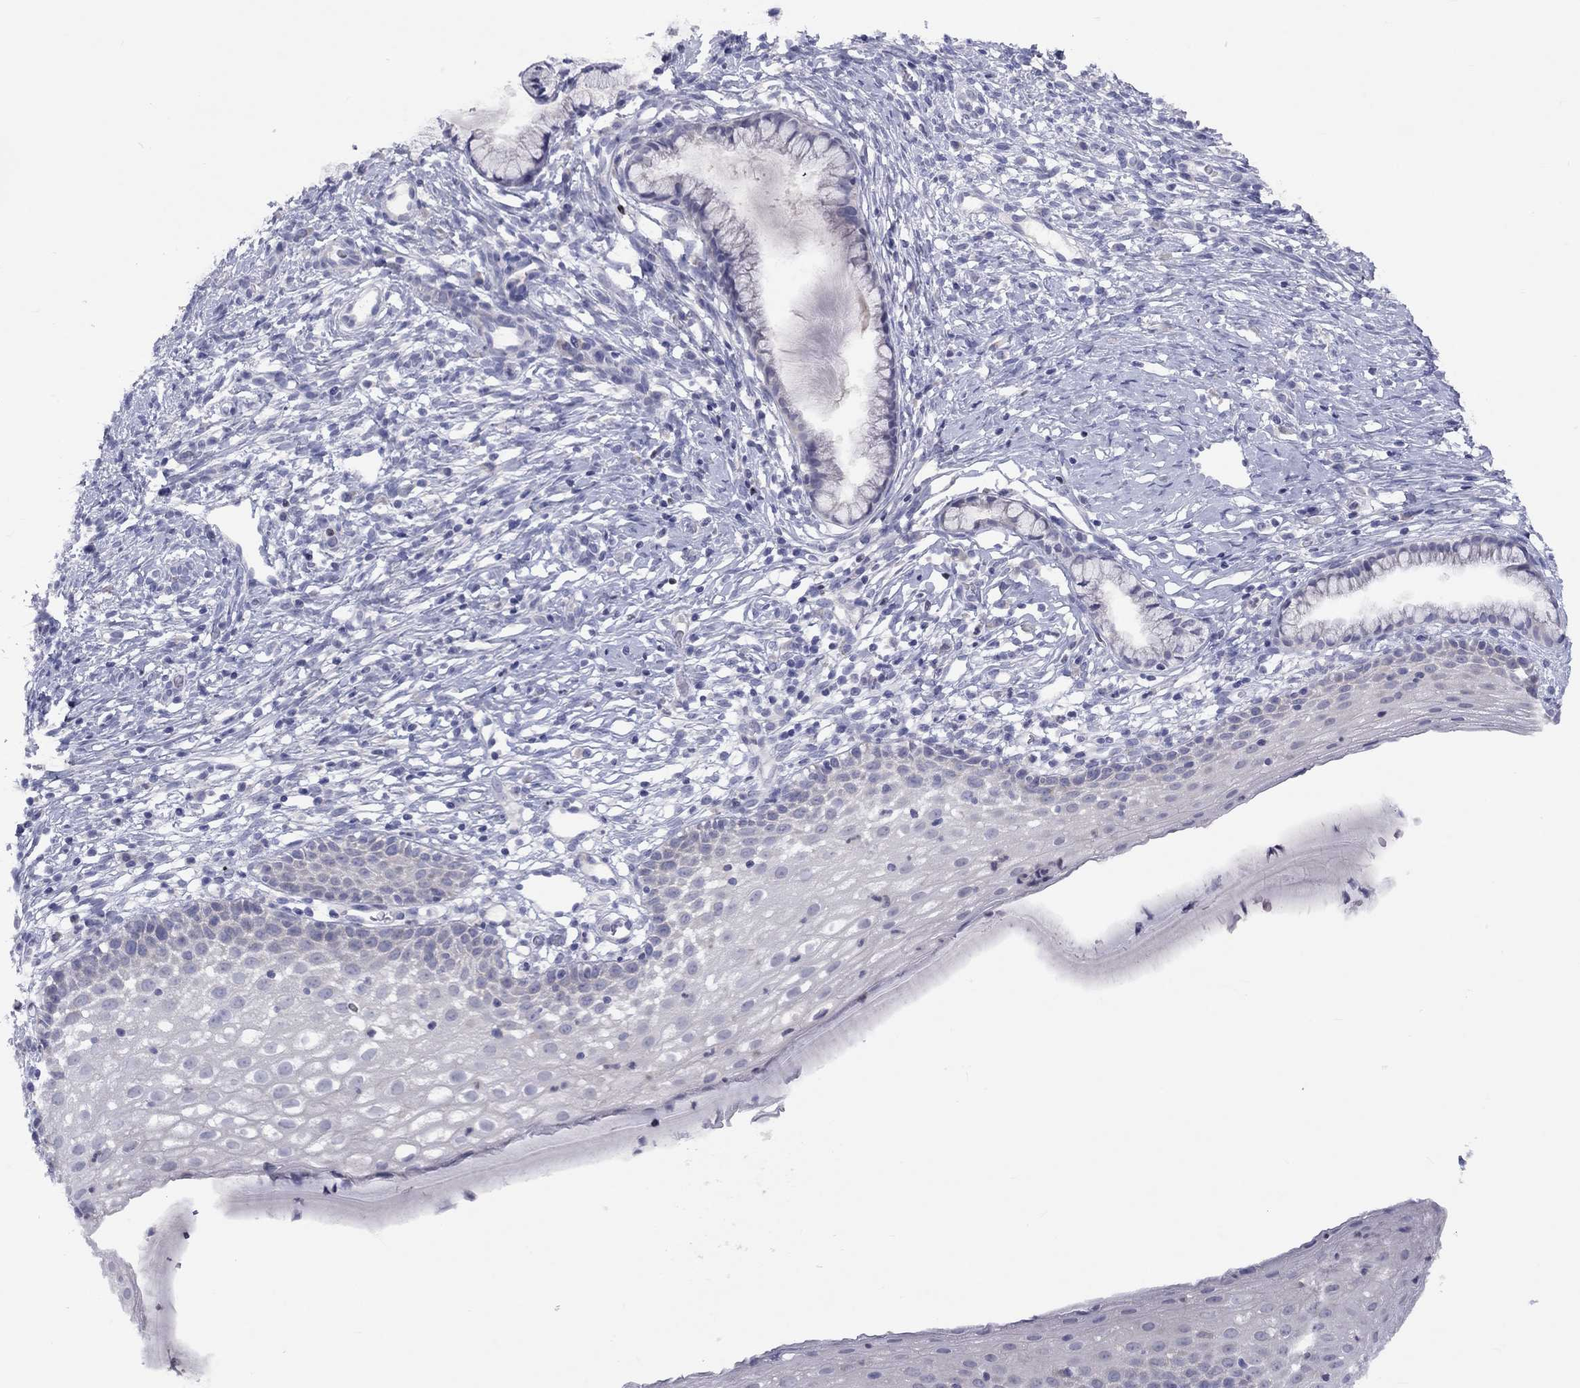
{"staining": {"intensity": "negative", "quantity": "none", "location": "none"}, "tissue": "cervix", "cell_type": "Glandular cells", "image_type": "normal", "snomed": [{"axis": "morphology", "description": "Normal tissue, NOS"}, {"axis": "topography", "description": "Cervix"}], "caption": "IHC image of unremarkable human cervix stained for a protein (brown), which displays no positivity in glandular cells.", "gene": "CACNA1A", "patient": {"sex": "female", "age": 39}}